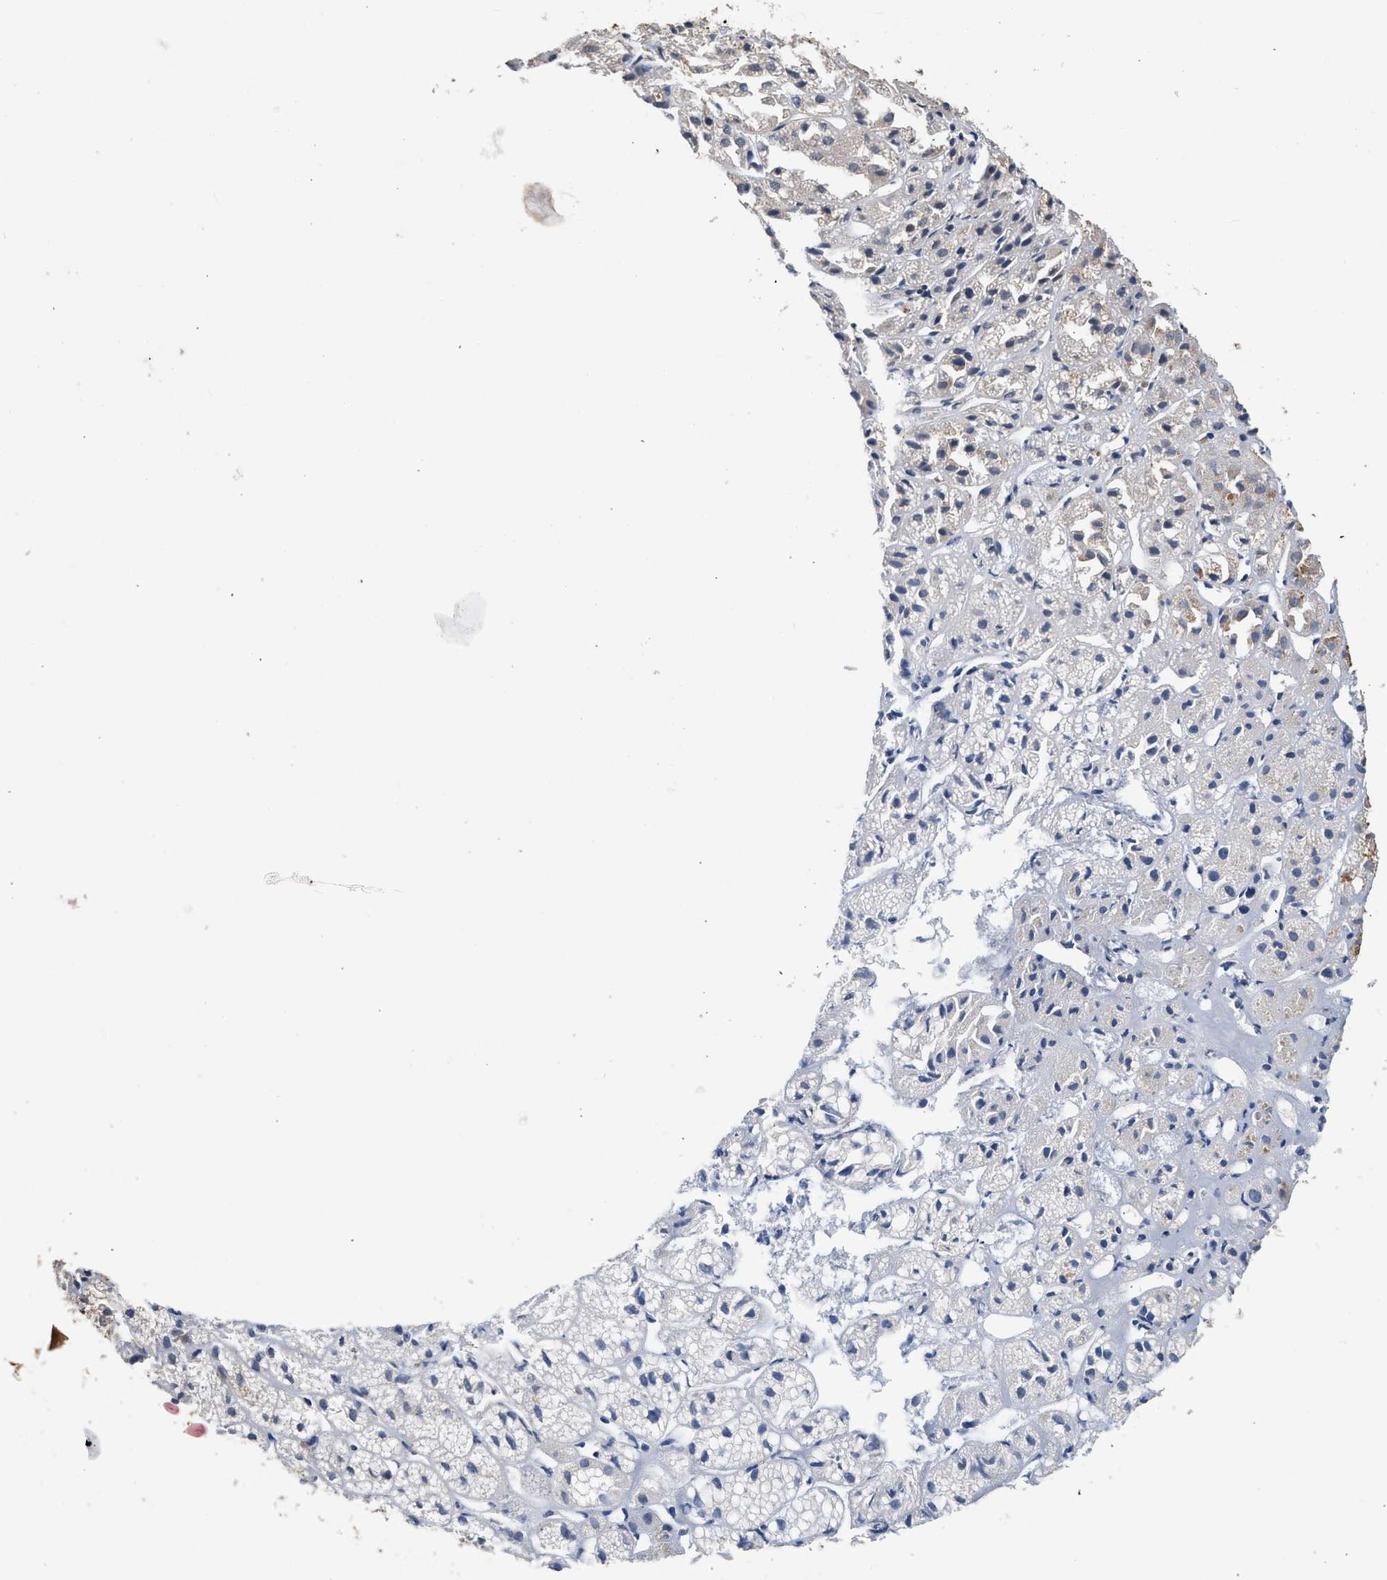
{"staining": {"intensity": "weak", "quantity": "25%-75%", "location": "cytoplasmic/membranous"}, "tissue": "adrenal gland", "cell_type": "Glandular cells", "image_type": "normal", "snomed": [{"axis": "morphology", "description": "Normal tissue, NOS"}, {"axis": "topography", "description": "Adrenal gland"}], "caption": "Protein staining reveals weak cytoplasmic/membranous positivity in approximately 25%-75% of glandular cells in normal adrenal gland.", "gene": "CSF3R", "patient": {"sex": "female", "age": 71}}